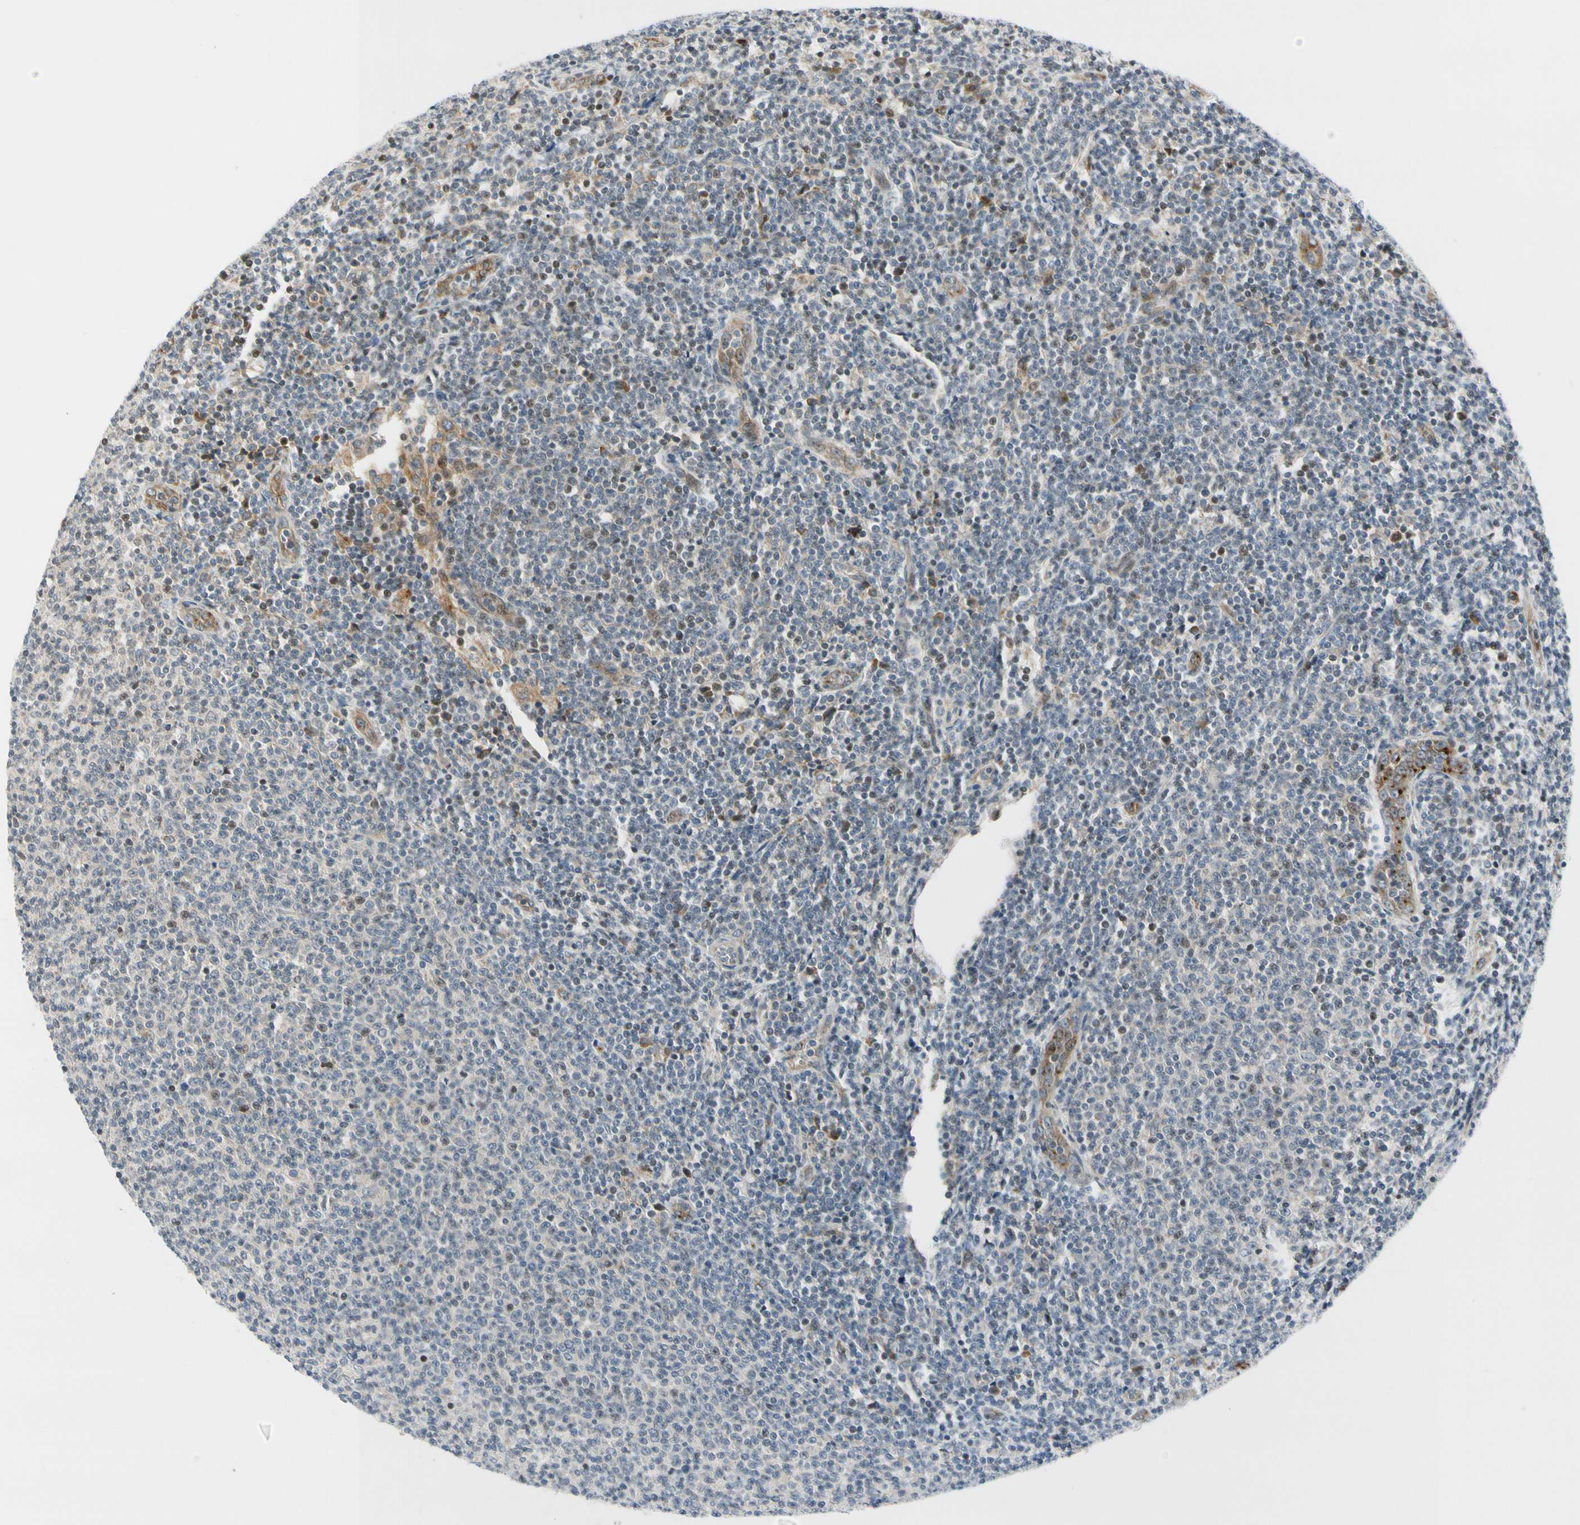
{"staining": {"intensity": "weak", "quantity": "25%-75%", "location": "nuclear"}, "tissue": "lymphoma", "cell_type": "Tumor cells", "image_type": "cancer", "snomed": [{"axis": "morphology", "description": "Malignant lymphoma, non-Hodgkin's type, Low grade"}, {"axis": "topography", "description": "Lymph node"}], "caption": "Malignant lymphoma, non-Hodgkin's type (low-grade) stained with a protein marker shows weak staining in tumor cells.", "gene": "NPDC1", "patient": {"sex": "male", "age": 66}}